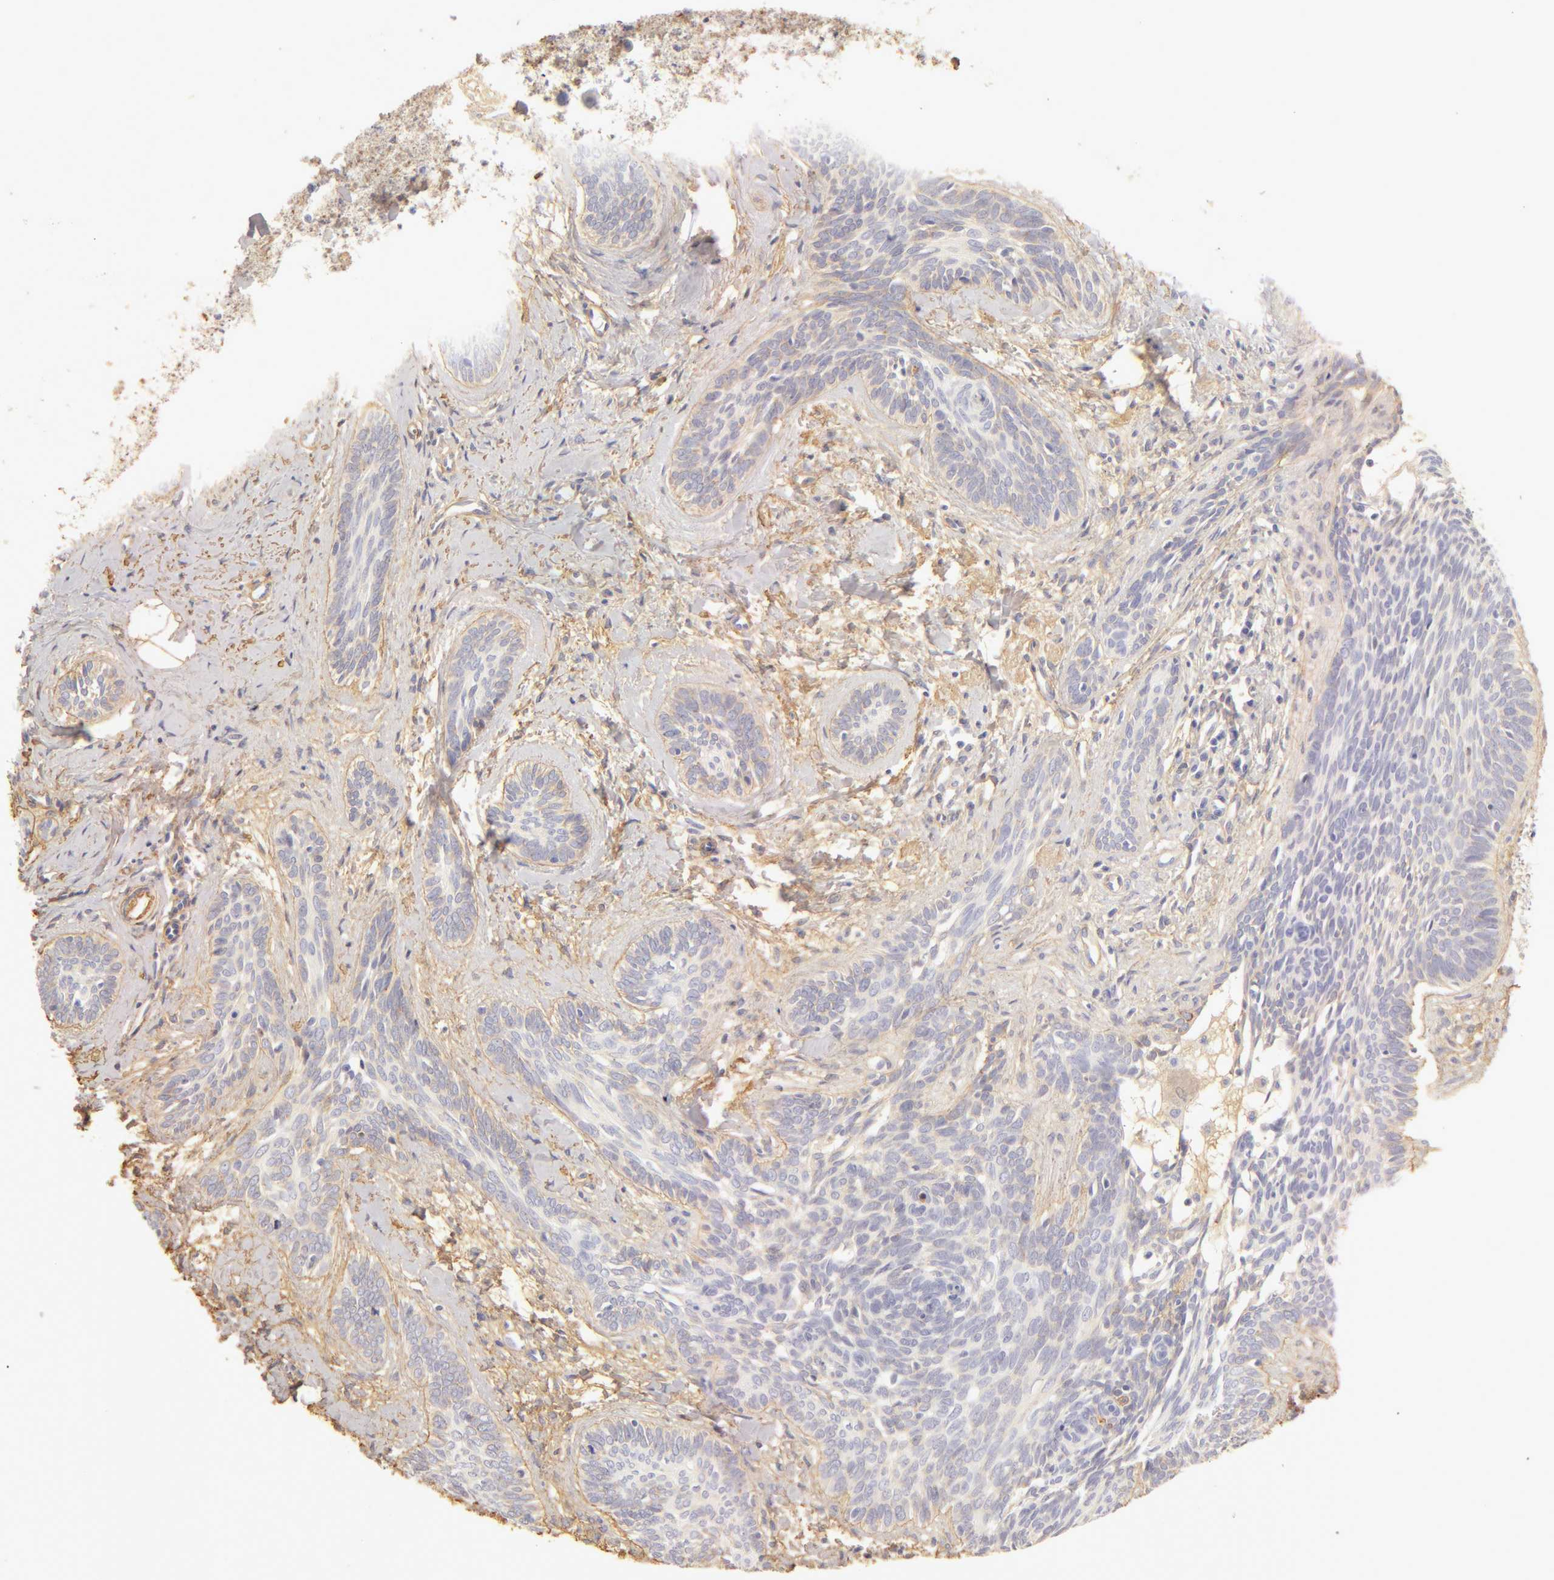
{"staining": {"intensity": "negative", "quantity": "none", "location": "none"}, "tissue": "skin cancer", "cell_type": "Tumor cells", "image_type": "cancer", "snomed": [{"axis": "morphology", "description": "Basal cell carcinoma"}, {"axis": "topography", "description": "Skin"}], "caption": "Immunohistochemical staining of basal cell carcinoma (skin) shows no significant staining in tumor cells. (Stains: DAB immunohistochemistry (IHC) with hematoxylin counter stain, Microscopy: brightfield microscopy at high magnification).", "gene": "COL4A1", "patient": {"sex": "female", "age": 81}}